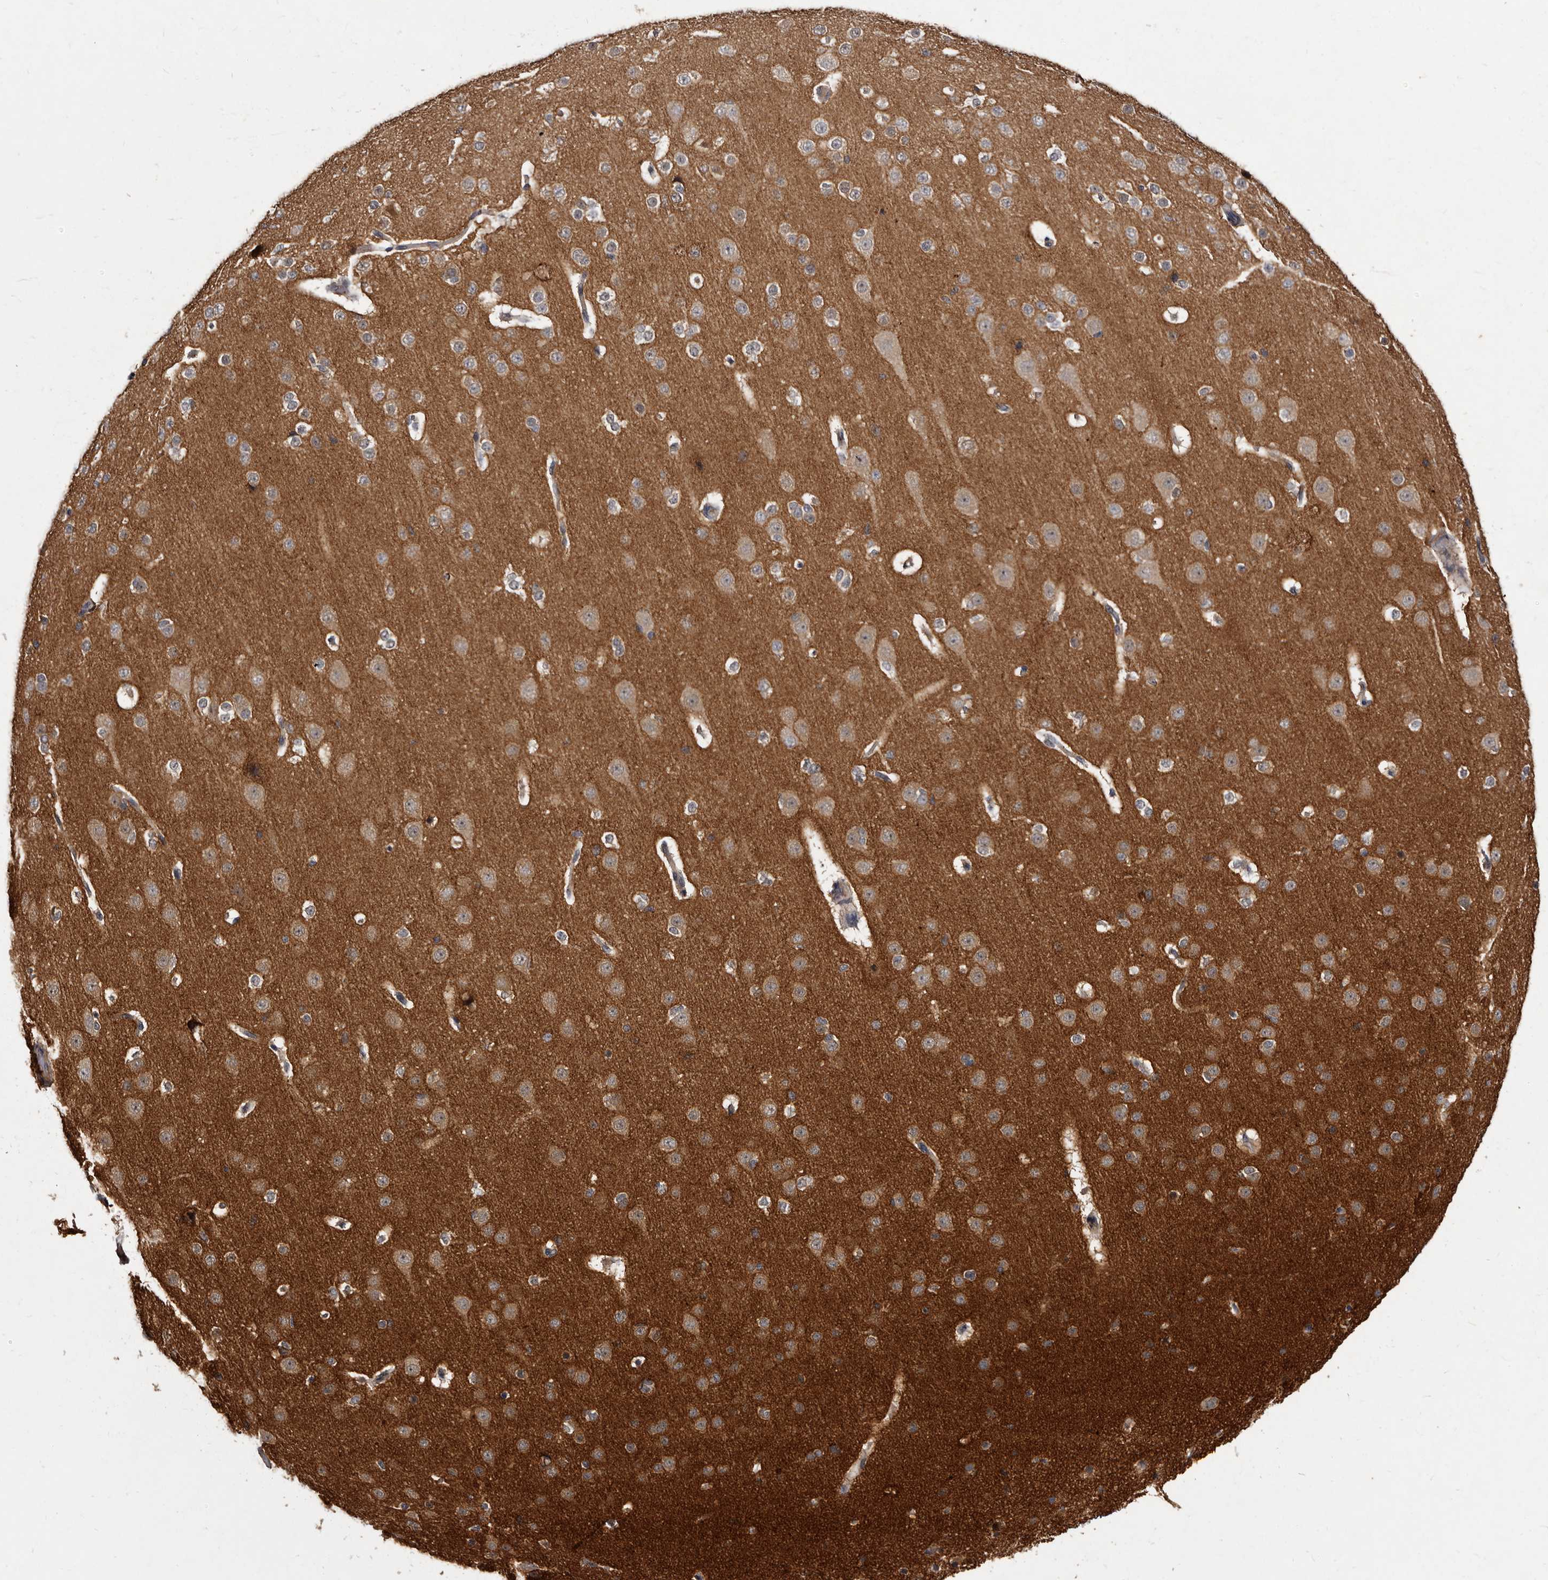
{"staining": {"intensity": "negative", "quantity": "none", "location": "none"}, "tissue": "cerebral cortex", "cell_type": "Endothelial cells", "image_type": "normal", "snomed": [{"axis": "morphology", "description": "Normal tissue, NOS"}, {"axis": "morphology", "description": "Developmental malformation"}, {"axis": "topography", "description": "Cerebral cortex"}], "caption": "DAB immunohistochemical staining of normal cerebral cortex reveals no significant positivity in endothelial cells. Brightfield microscopy of IHC stained with DAB (3,3'-diaminobenzidine) (brown) and hematoxylin (blue), captured at high magnification.", "gene": "LANCL2", "patient": {"sex": "female", "age": 30}}